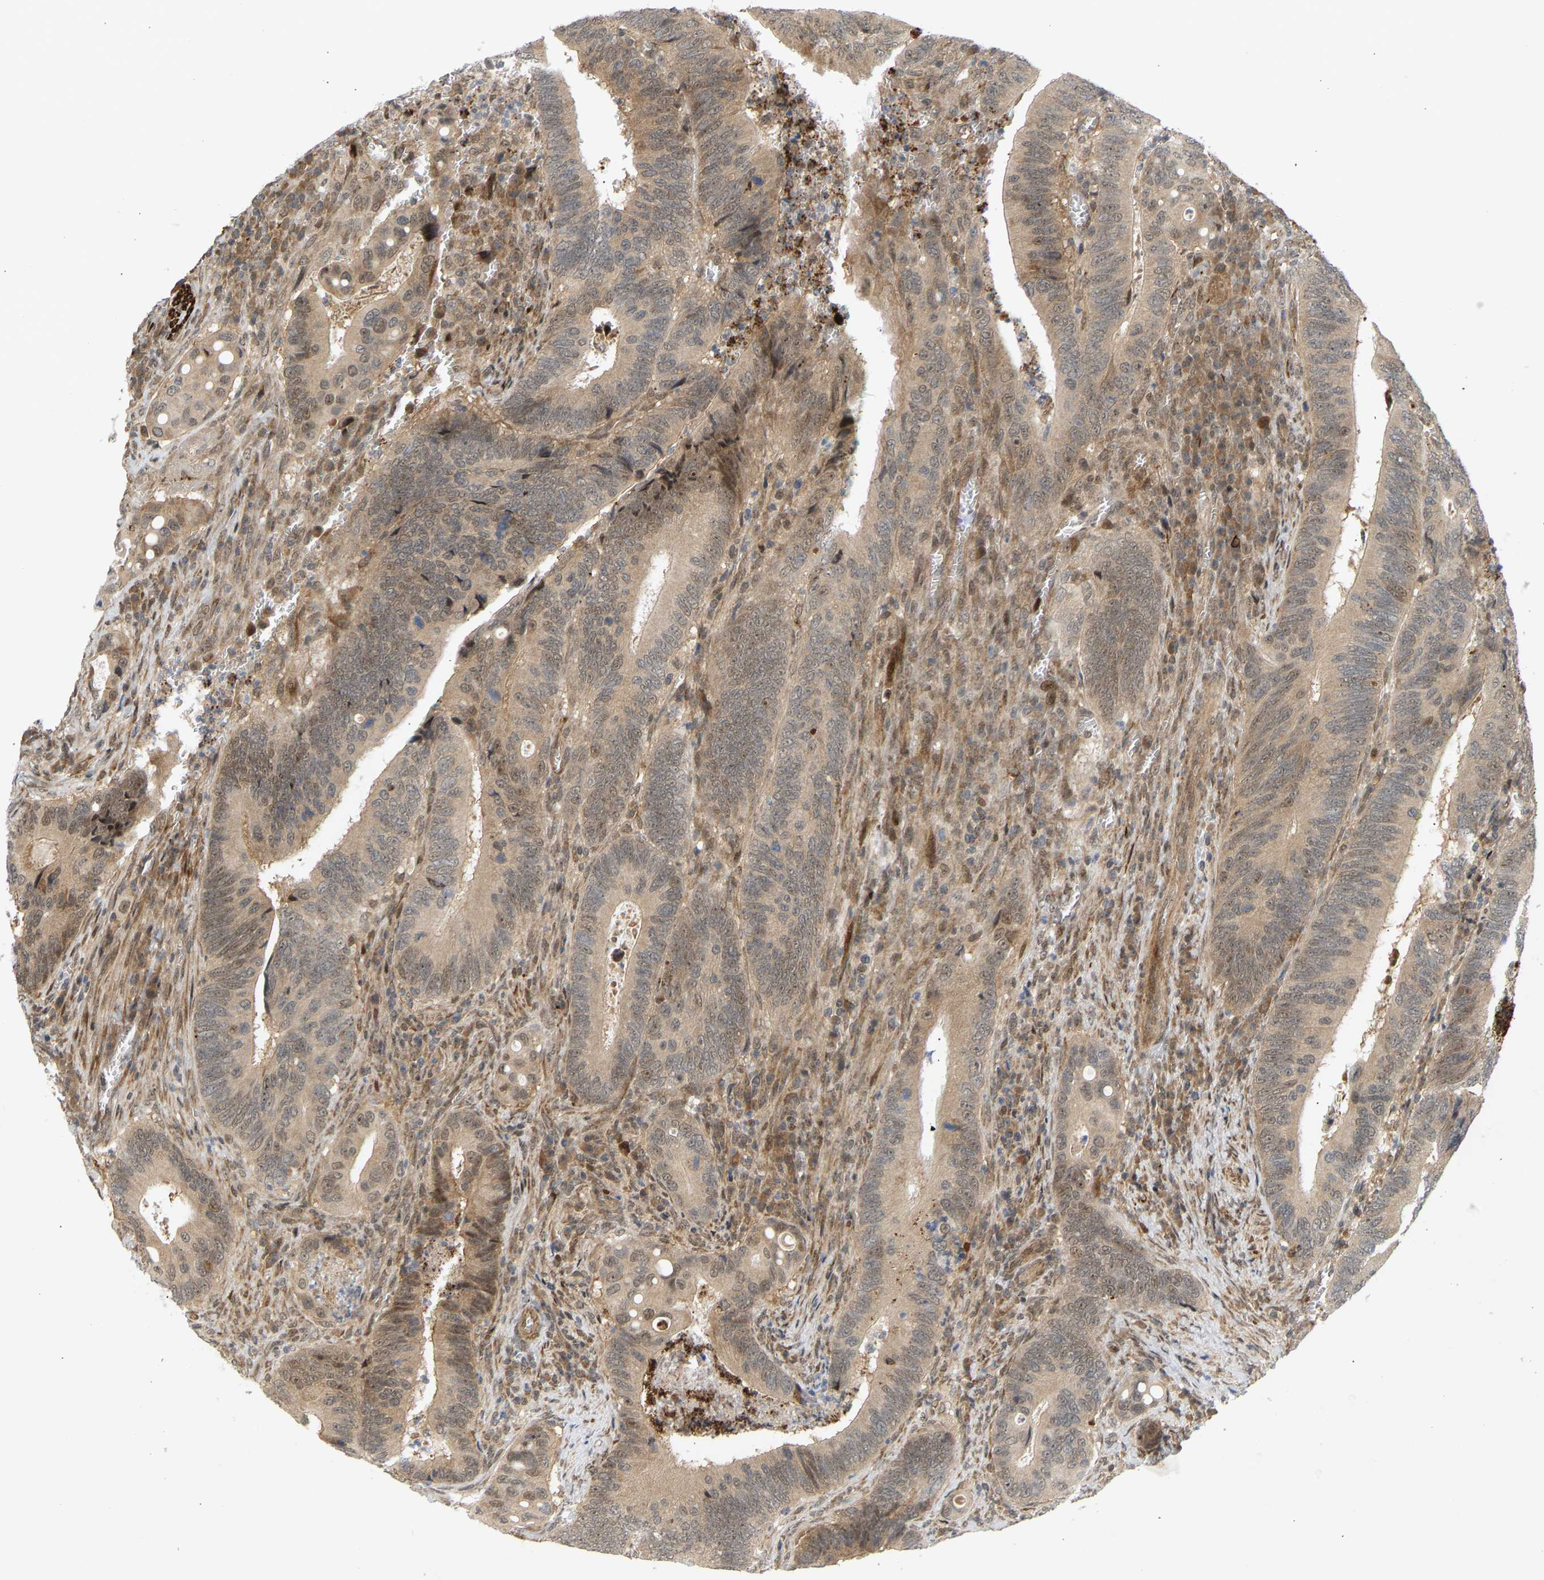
{"staining": {"intensity": "moderate", "quantity": ">75%", "location": "cytoplasmic/membranous,nuclear"}, "tissue": "colorectal cancer", "cell_type": "Tumor cells", "image_type": "cancer", "snomed": [{"axis": "morphology", "description": "Inflammation, NOS"}, {"axis": "morphology", "description": "Adenocarcinoma, NOS"}, {"axis": "topography", "description": "Colon"}], "caption": "Tumor cells demonstrate medium levels of moderate cytoplasmic/membranous and nuclear staining in about >75% of cells in colorectal cancer (adenocarcinoma).", "gene": "BAG1", "patient": {"sex": "male", "age": 72}}